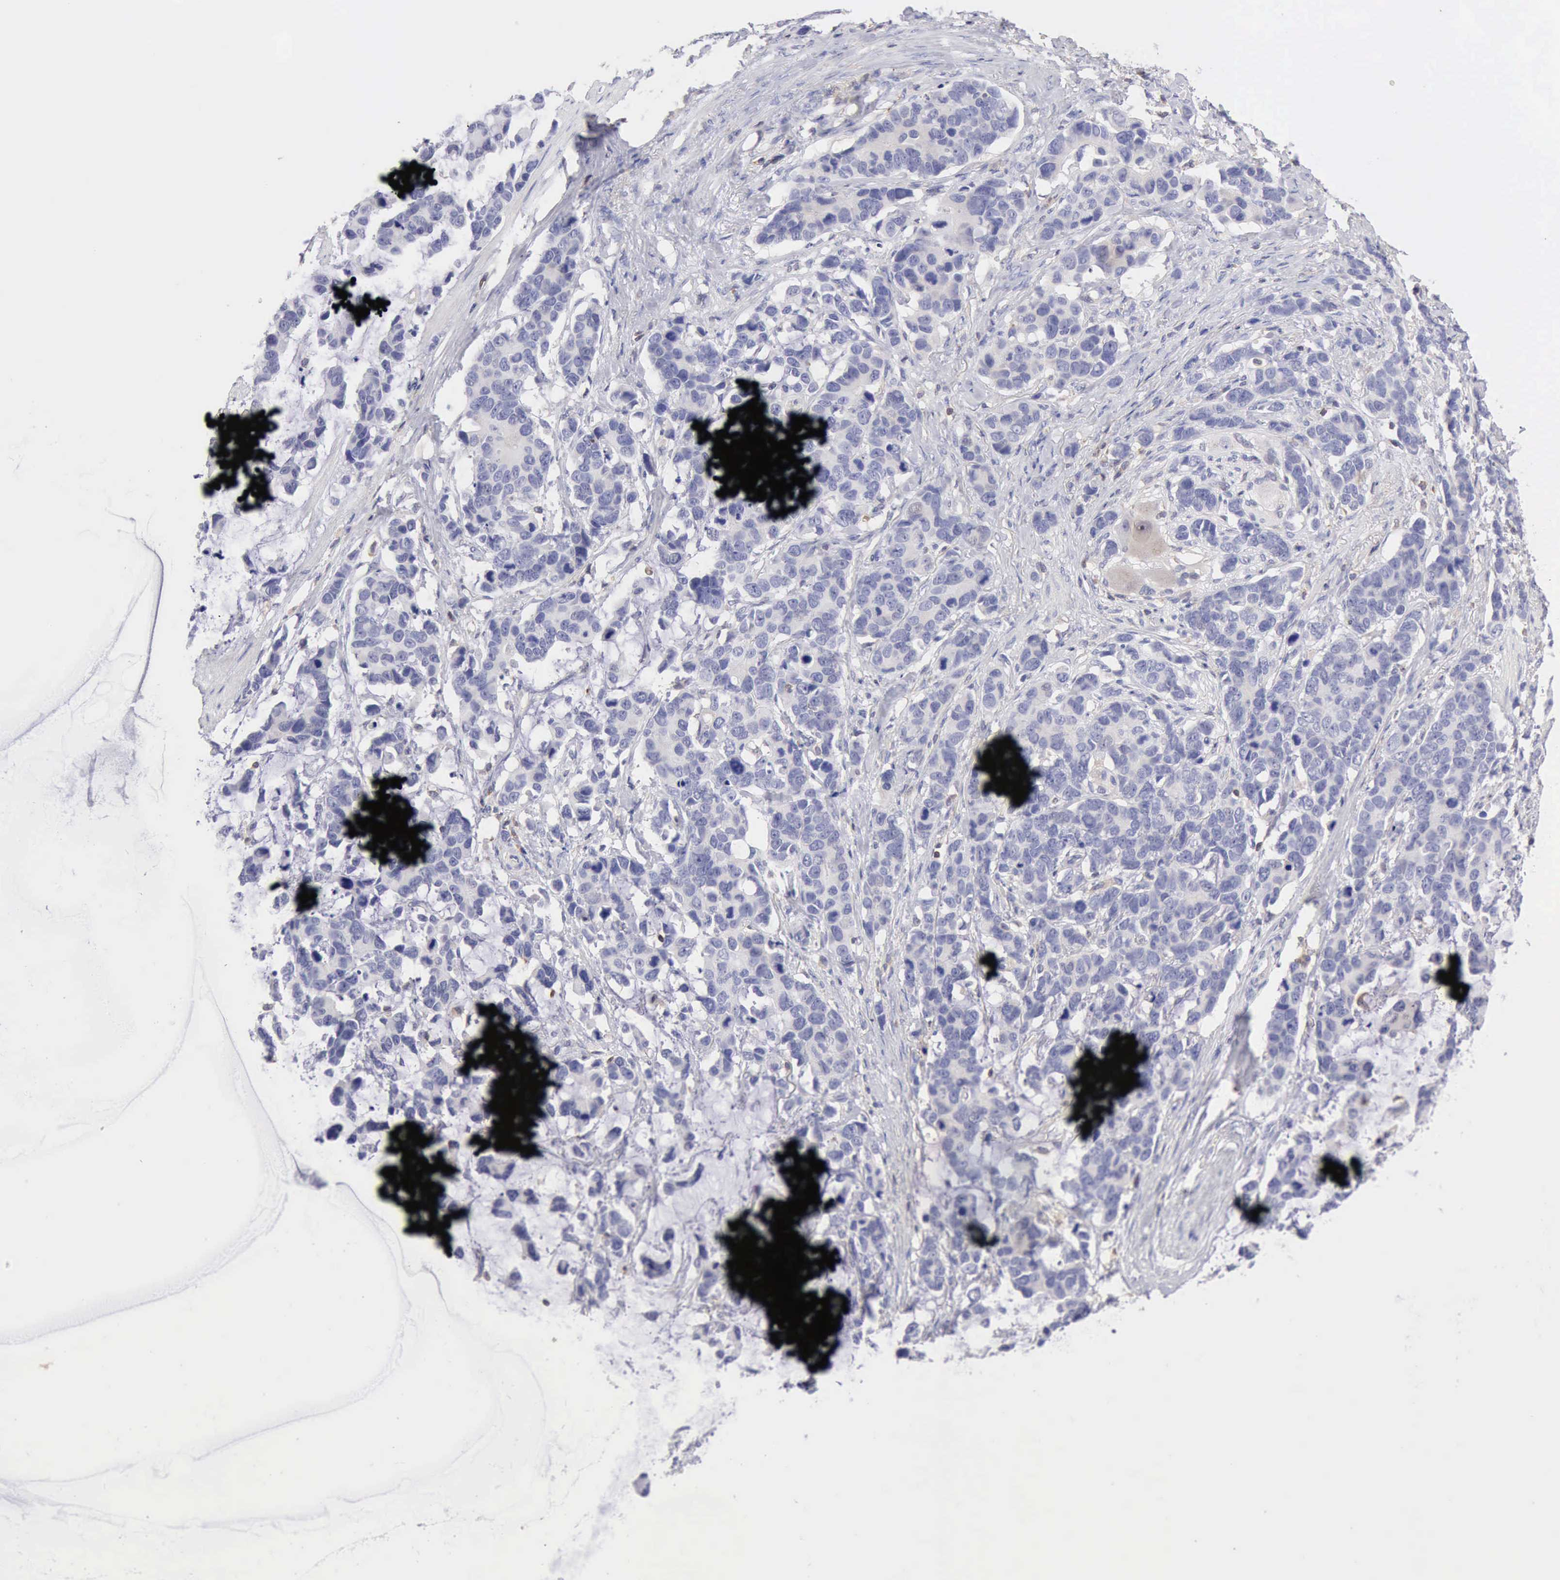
{"staining": {"intensity": "negative", "quantity": "none", "location": "none"}, "tissue": "stomach cancer", "cell_type": "Tumor cells", "image_type": "cancer", "snomed": [{"axis": "morphology", "description": "Adenocarcinoma, NOS"}, {"axis": "topography", "description": "Stomach, upper"}], "caption": "Adenocarcinoma (stomach) stained for a protein using IHC displays no expression tumor cells.", "gene": "SASH3", "patient": {"sex": "male", "age": 71}}